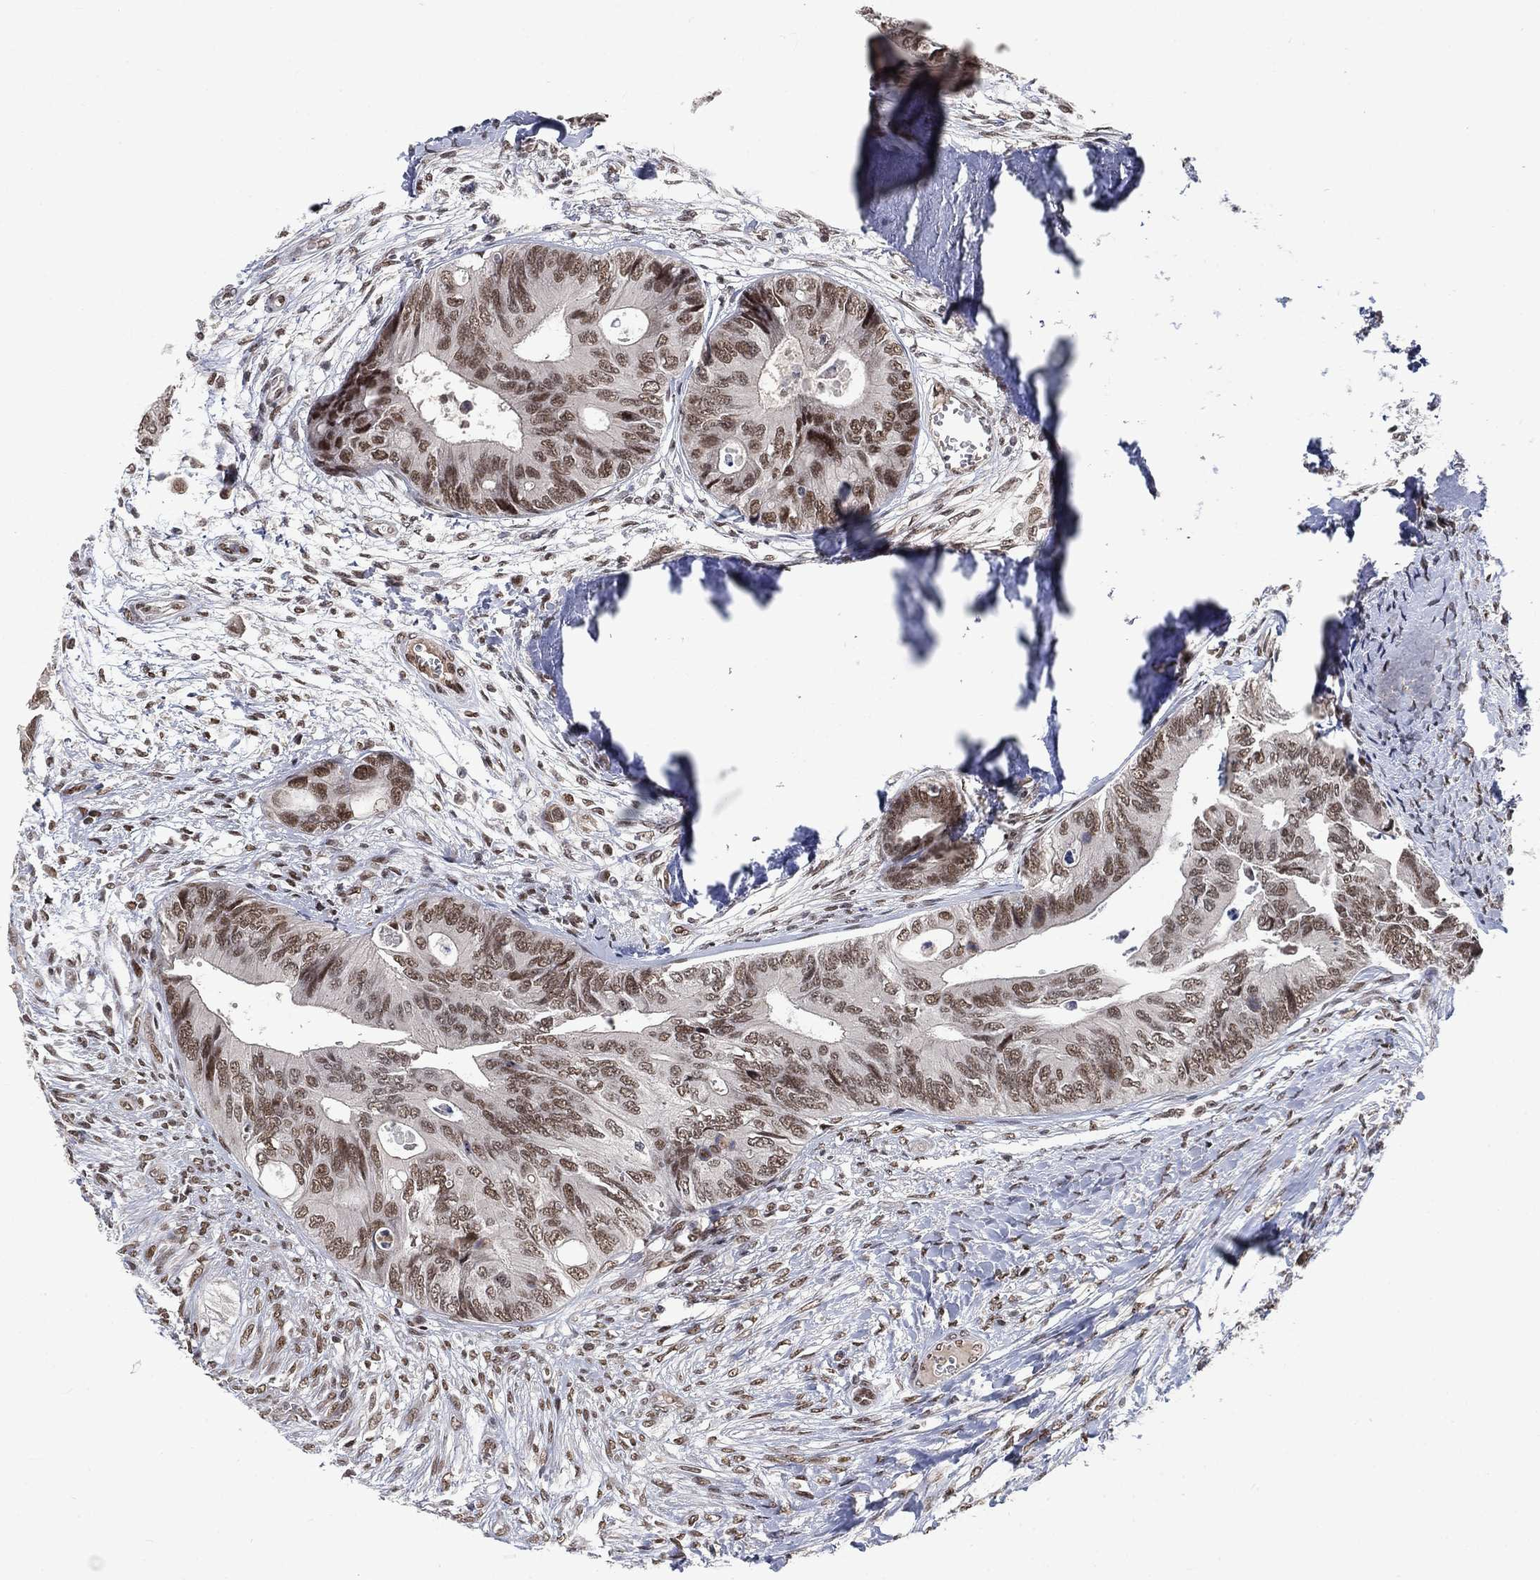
{"staining": {"intensity": "moderate", "quantity": ">75%", "location": "nuclear"}, "tissue": "colorectal cancer", "cell_type": "Tumor cells", "image_type": "cancer", "snomed": [{"axis": "morphology", "description": "Normal tissue, NOS"}, {"axis": "morphology", "description": "Adenocarcinoma, NOS"}, {"axis": "topography", "description": "Colon"}], "caption": "Colorectal cancer stained for a protein displays moderate nuclear positivity in tumor cells.", "gene": "YLPM1", "patient": {"sex": "male", "age": 65}}